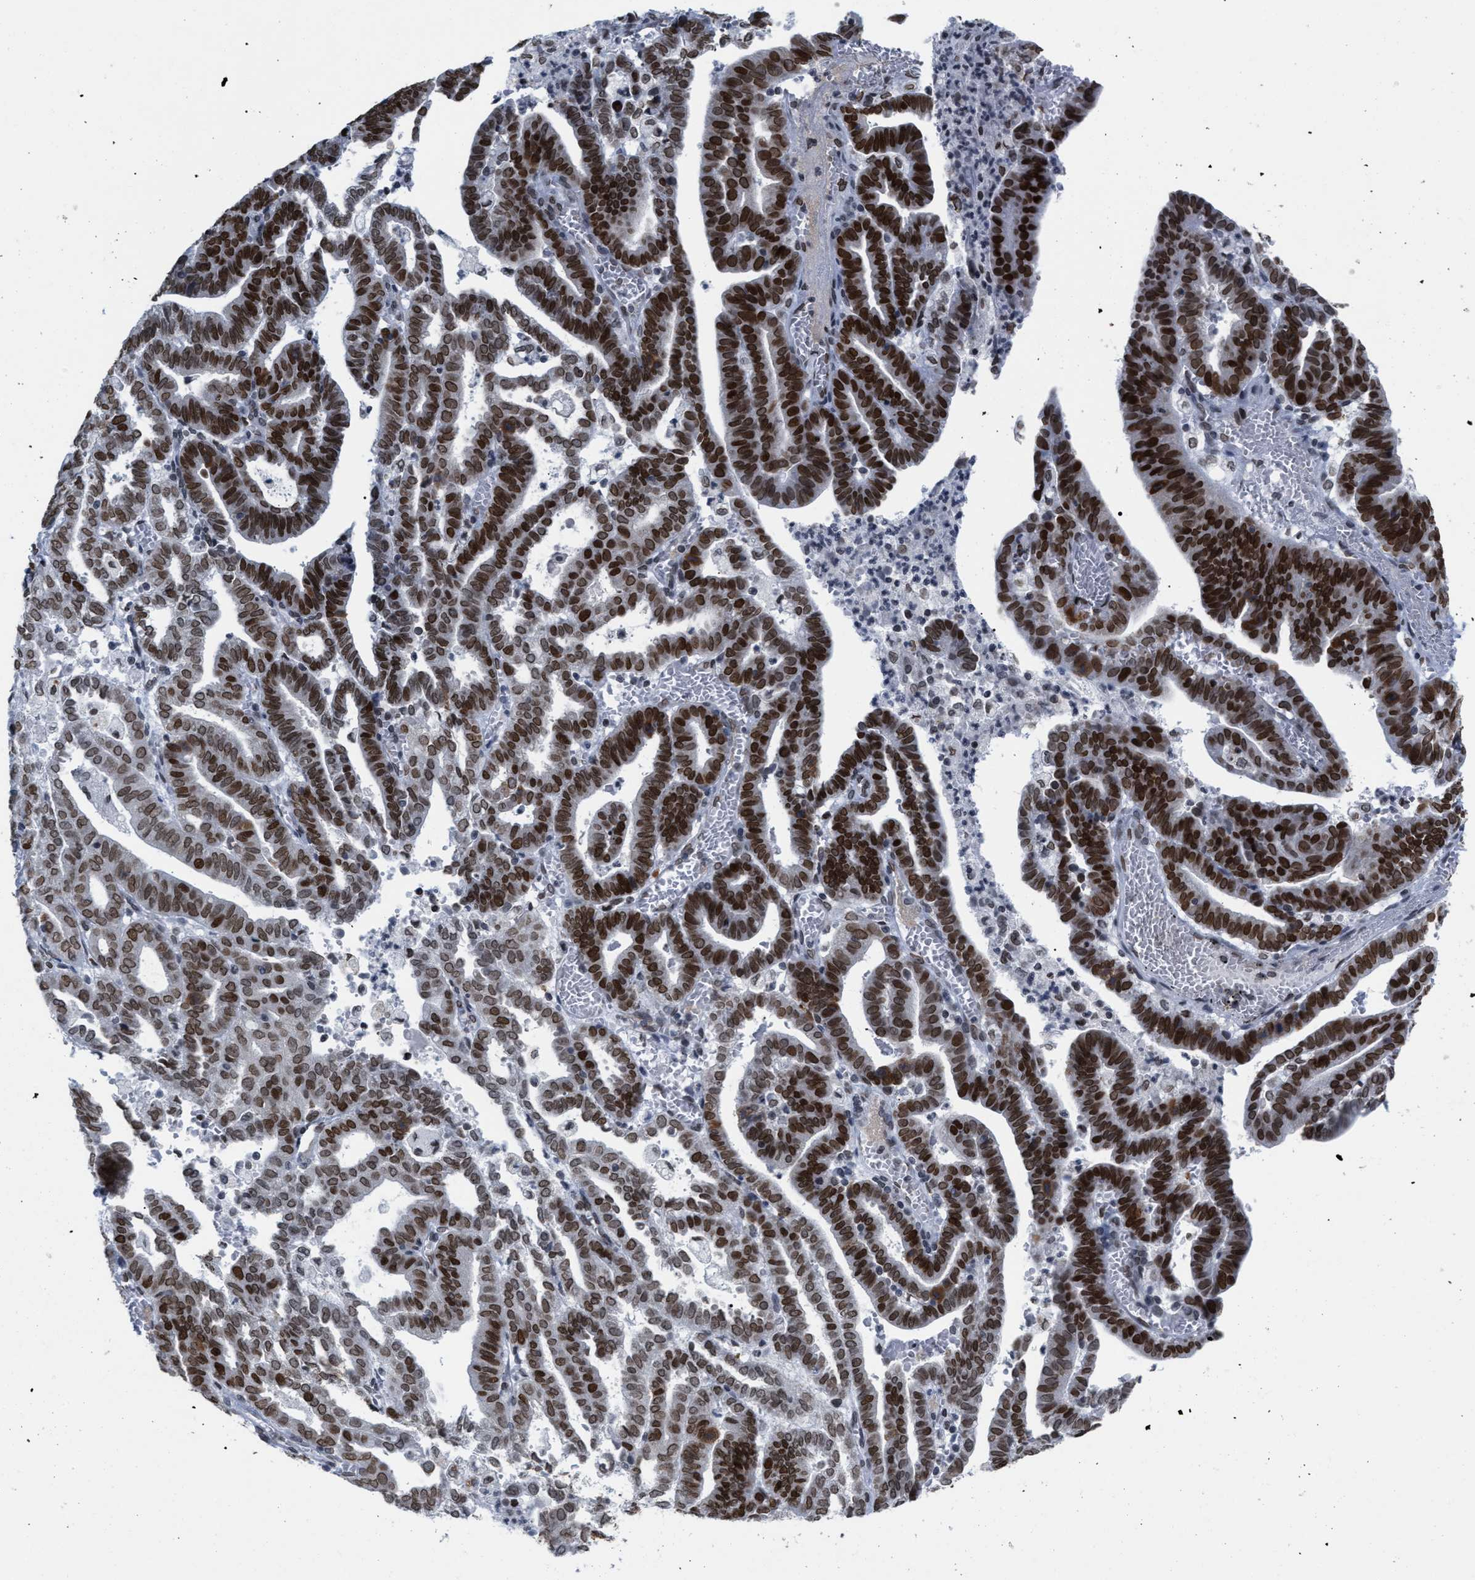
{"staining": {"intensity": "strong", "quantity": ">75%", "location": "cytoplasmic/membranous,nuclear"}, "tissue": "endometrial cancer", "cell_type": "Tumor cells", "image_type": "cancer", "snomed": [{"axis": "morphology", "description": "Adenocarcinoma, NOS"}, {"axis": "topography", "description": "Uterus"}], "caption": "Adenocarcinoma (endometrial) tissue displays strong cytoplasmic/membranous and nuclear expression in approximately >75% of tumor cells, visualized by immunohistochemistry.", "gene": "TPR", "patient": {"sex": "female", "age": 83}}